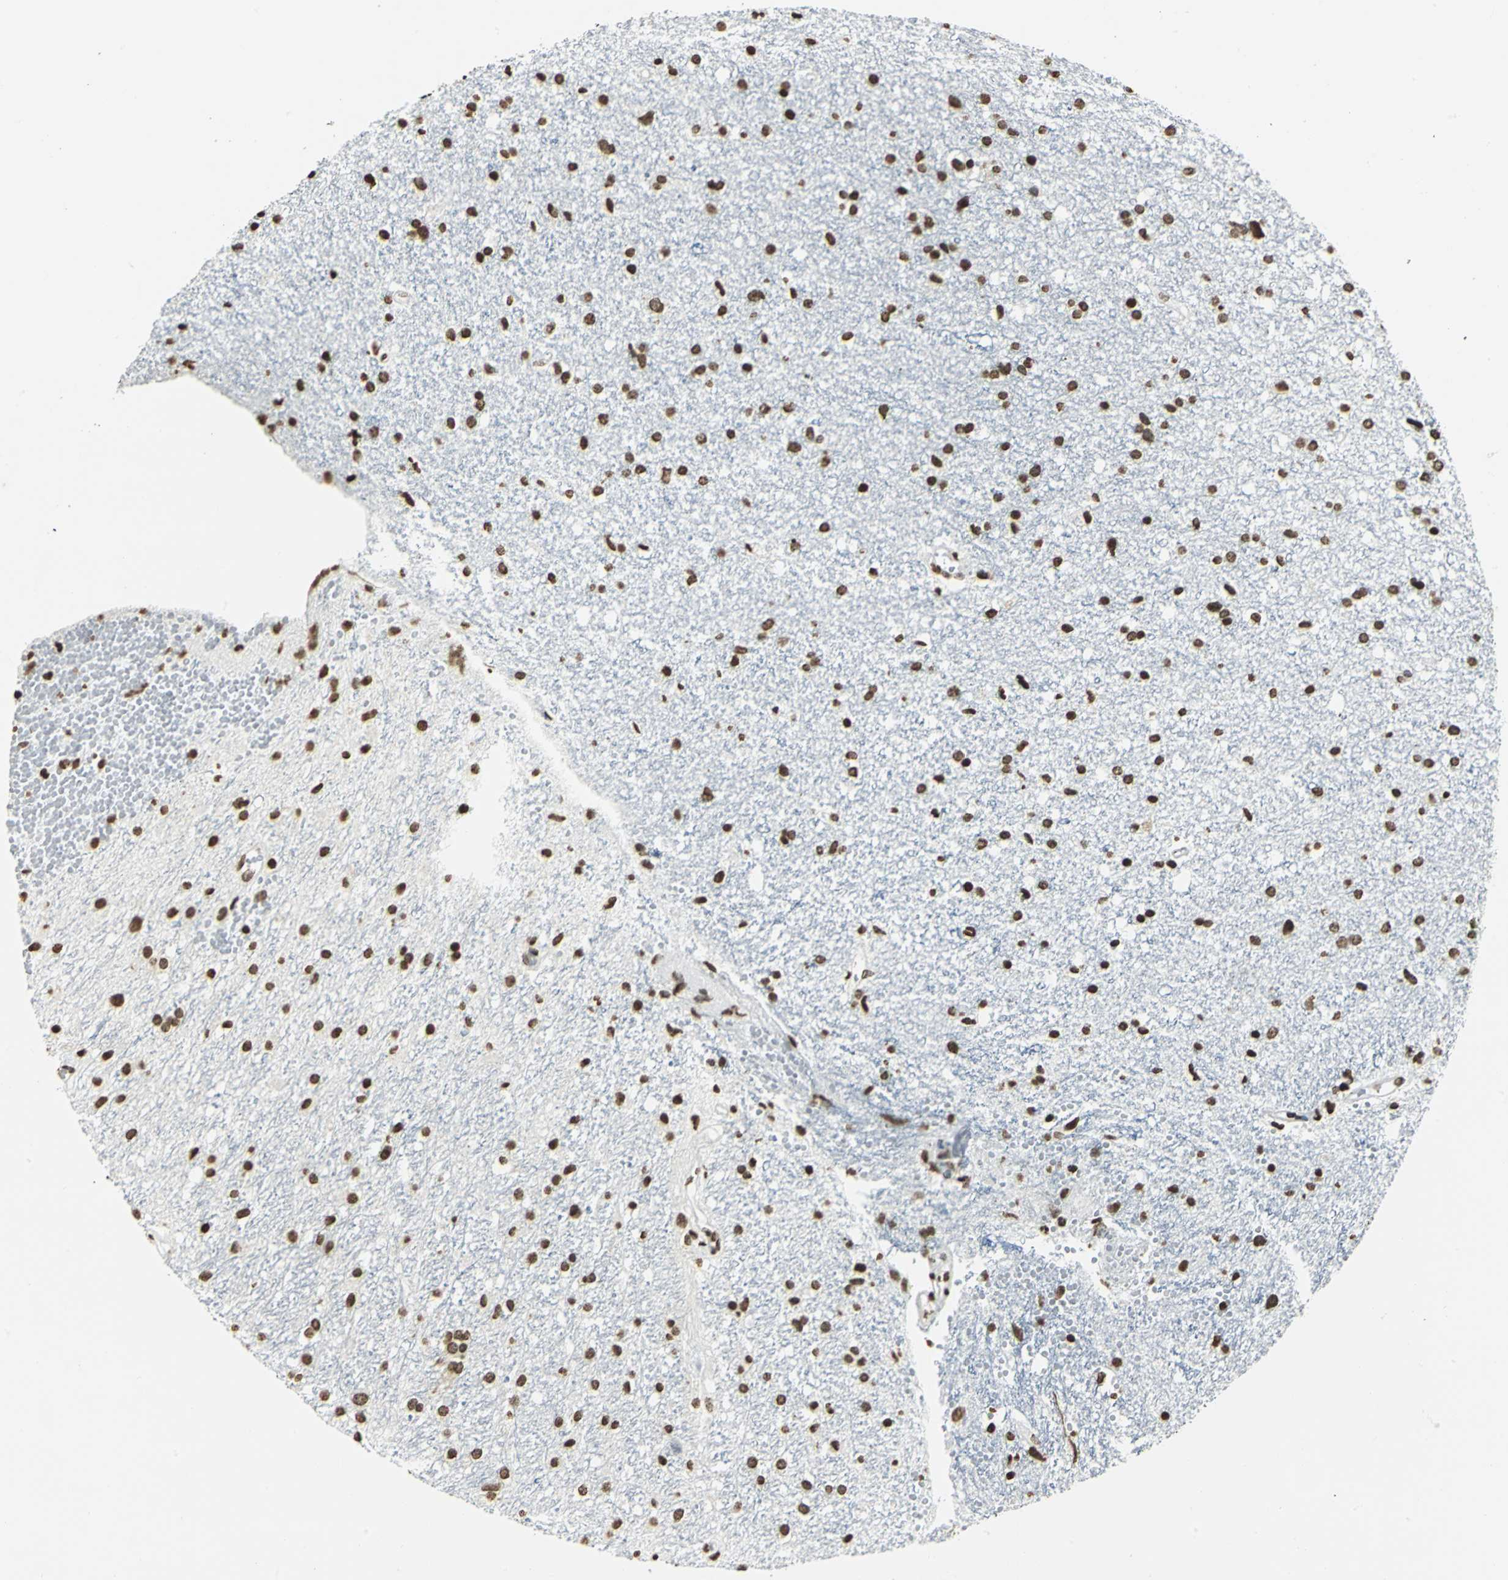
{"staining": {"intensity": "strong", "quantity": ">75%", "location": "nuclear"}, "tissue": "glioma", "cell_type": "Tumor cells", "image_type": "cancer", "snomed": [{"axis": "morphology", "description": "Glioma, malignant, High grade"}, {"axis": "topography", "description": "Brain"}], "caption": "Malignant glioma (high-grade) stained with DAB (3,3'-diaminobenzidine) immunohistochemistry (IHC) demonstrates high levels of strong nuclear staining in about >75% of tumor cells. (brown staining indicates protein expression, while blue staining denotes nuclei).", "gene": "MCM4", "patient": {"sex": "female", "age": 59}}